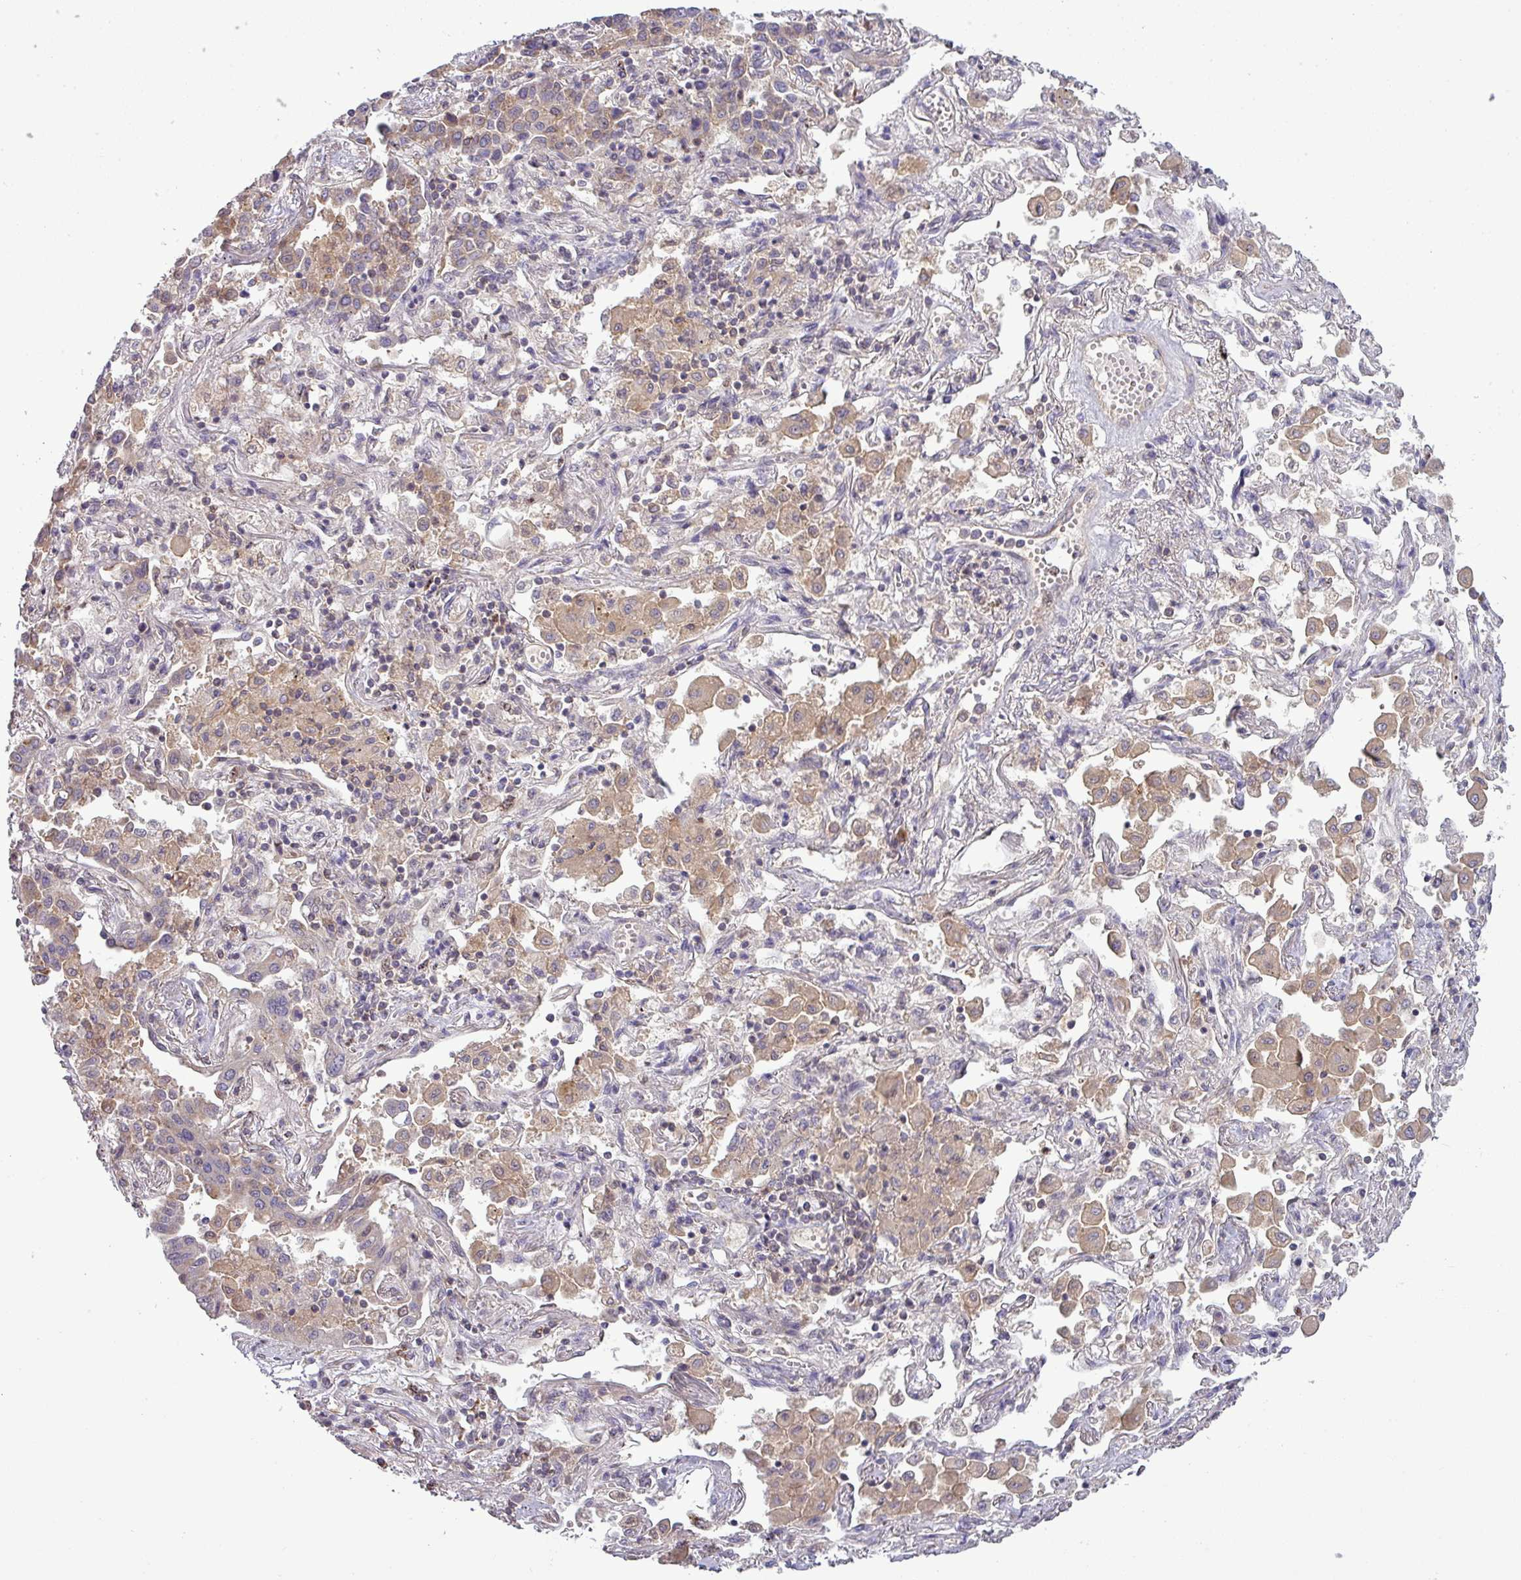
{"staining": {"intensity": "weak", "quantity": ">75%", "location": "cytoplasmic/membranous"}, "tissue": "lung cancer", "cell_type": "Tumor cells", "image_type": "cancer", "snomed": [{"axis": "morphology", "description": "Adenocarcinoma, NOS"}, {"axis": "topography", "description": "Lung"}], "caption": "Immunohistochemistry (DAB) staining of lung adenocarcinoma demonstrates weak cytoplasmic/membranous protein positivity in about >75% of tumor cells.", "gene": "PAPLN", "patient": {"sex": "male", "age": 67}}